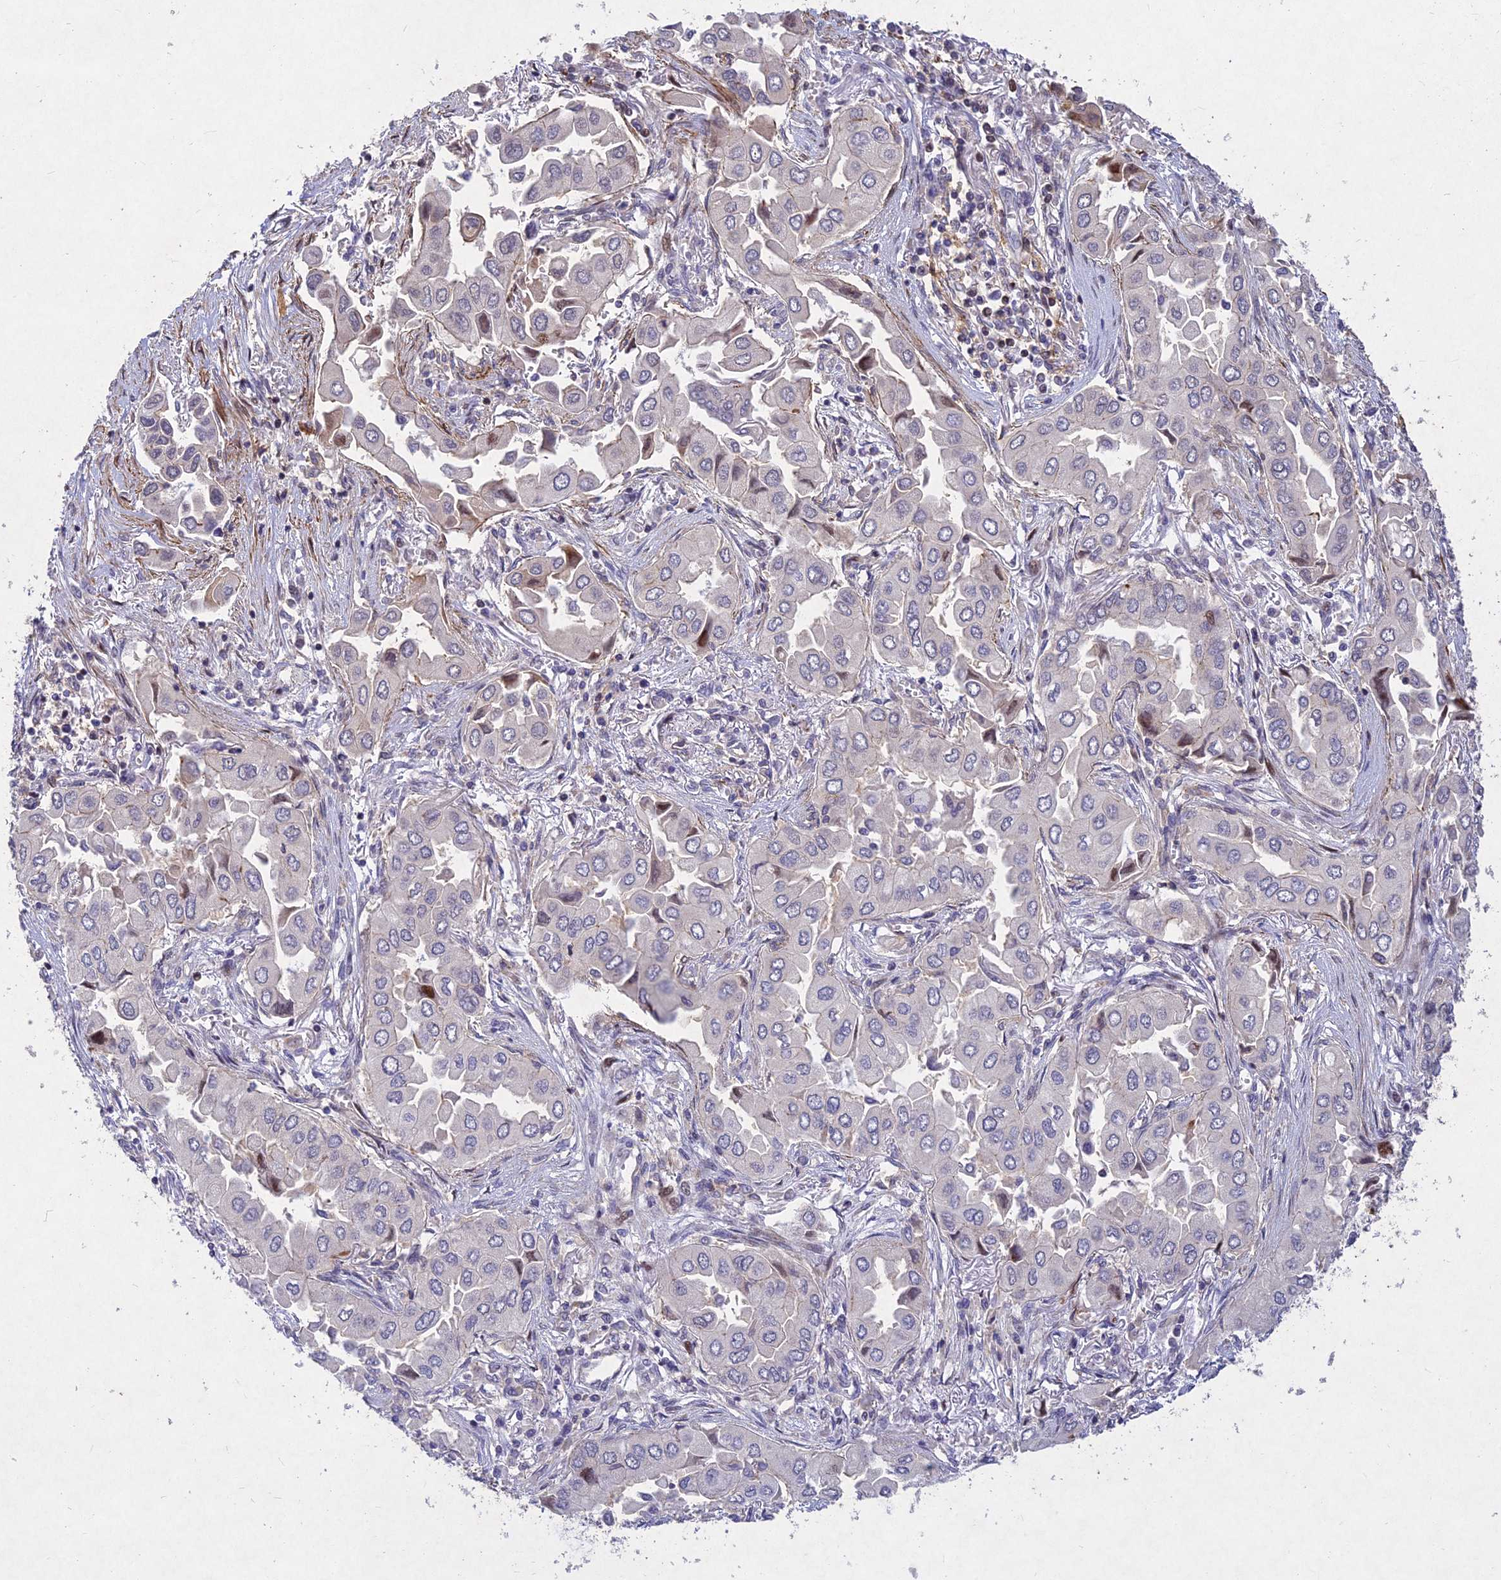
{"staining": {"intensity": "weak", "quantity": "<25%", "location": "nuclear"}, "tissue": "lung cancer", "cell_type": "Tumor cells", "image_type": "cancer", "snomed": [{"axis": "morphology", "description": "Adenocarcinoma, NOS"}, {"axis": "topography", "description": "Lung"}], "caption": "Tumor cells are negative for brown protein staining in lung cancer (adenocarcinoma).", "gene": "RELCH", "patient": {"sex": "female", "age": 76}}